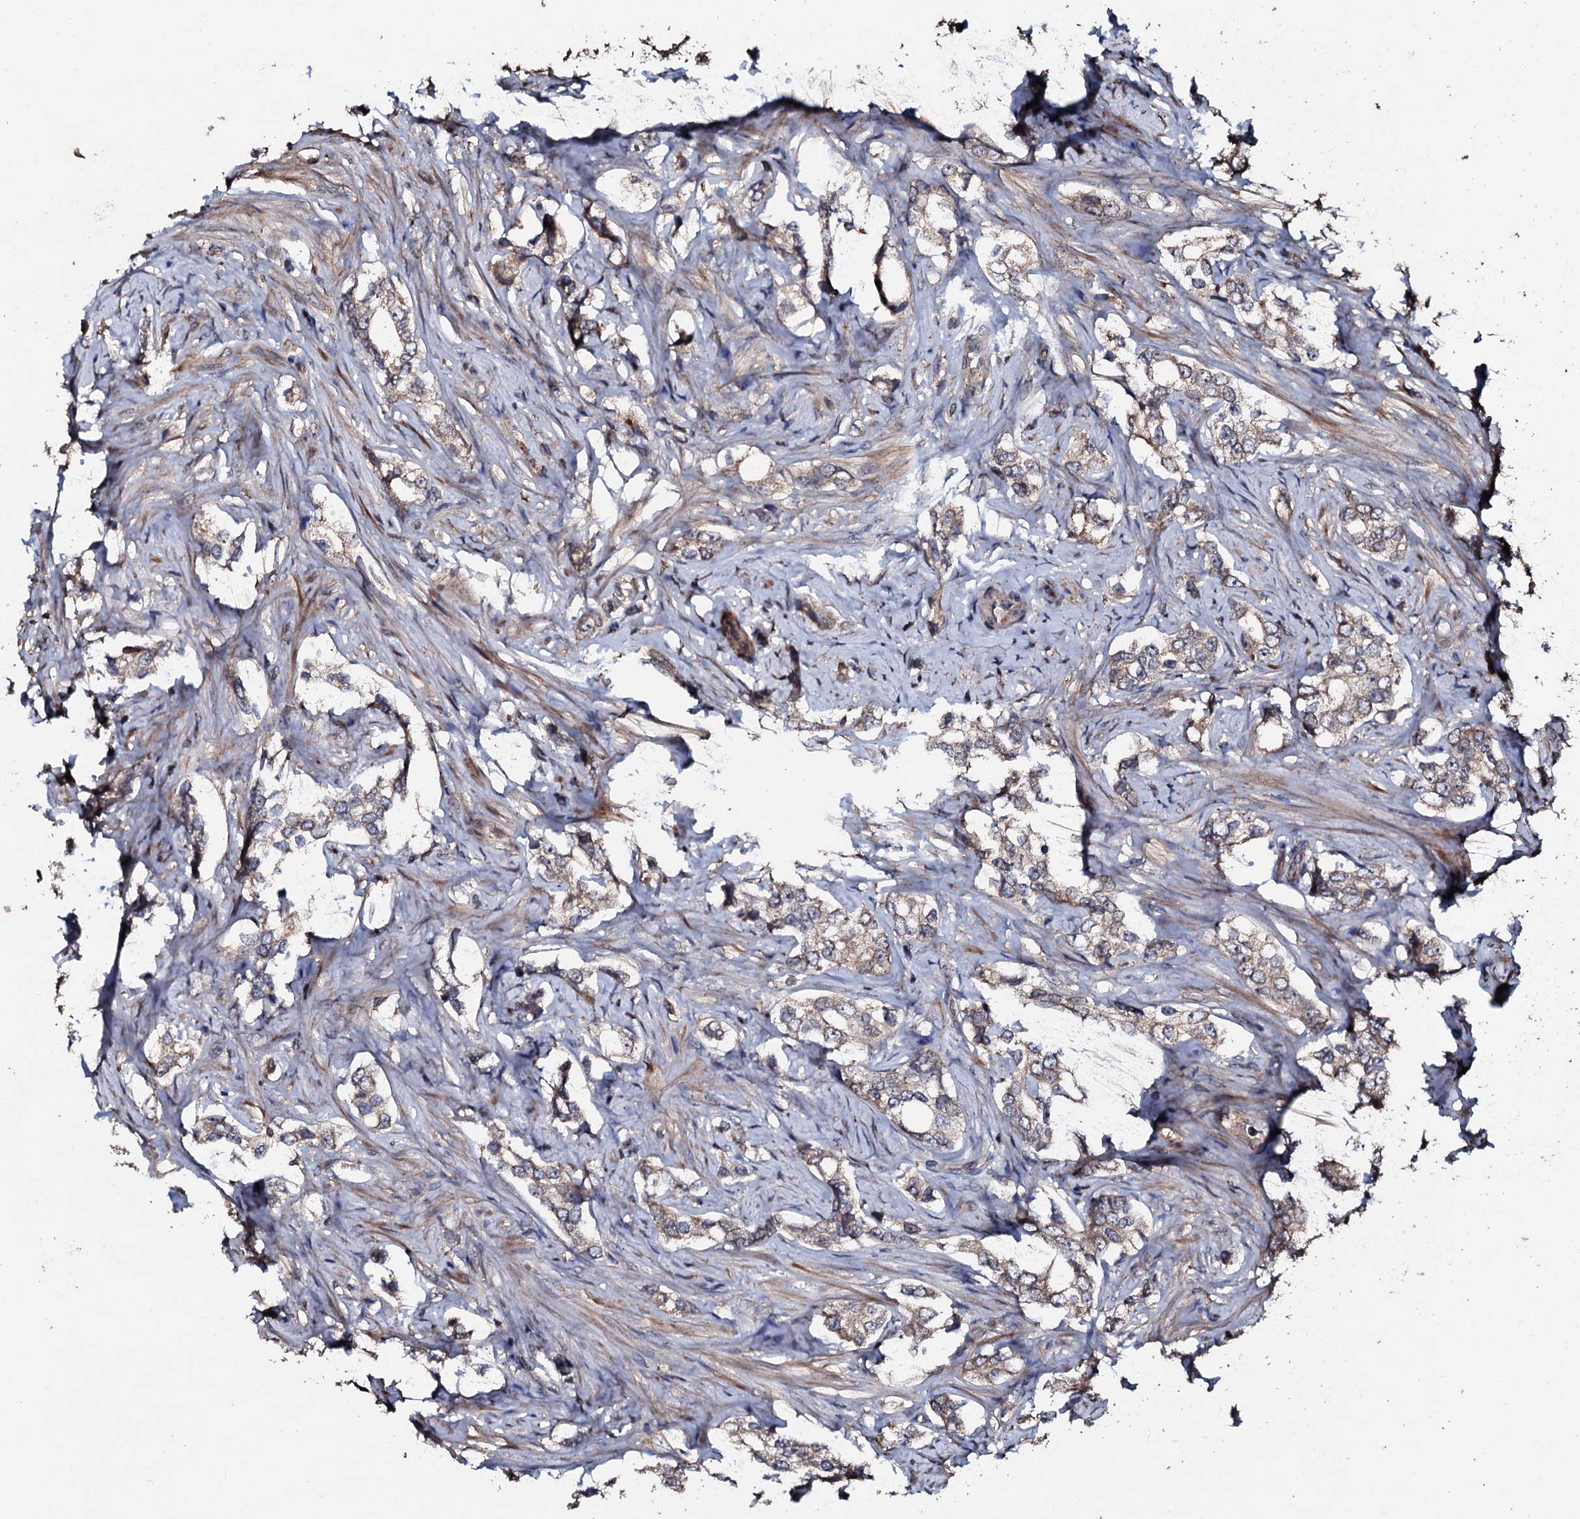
{"staining": {"intensity": "weak", "quantity": "25%-75%", "location": "cytoplasmic/membranous"}, "tissue": "prostate cancer", "cell_type": "Tumor cells", "image_type": "cancer", "snomed": [{"axis": "morphology", "description": "Adenocarcinoma, High grade"}, {"axis": "topography", "description": "Prostate"}], "caption": "DAB (3,3'-diaminobenzidine) immunohistochemical staining of high-grade adenocarcinoma (prostate) shows weak cytoplasmic/membranous protein staining in approximately 25%-75% of tumor cells.", "gene": "SDHAF2", "patient": {"sex": "male", "age": 66}}